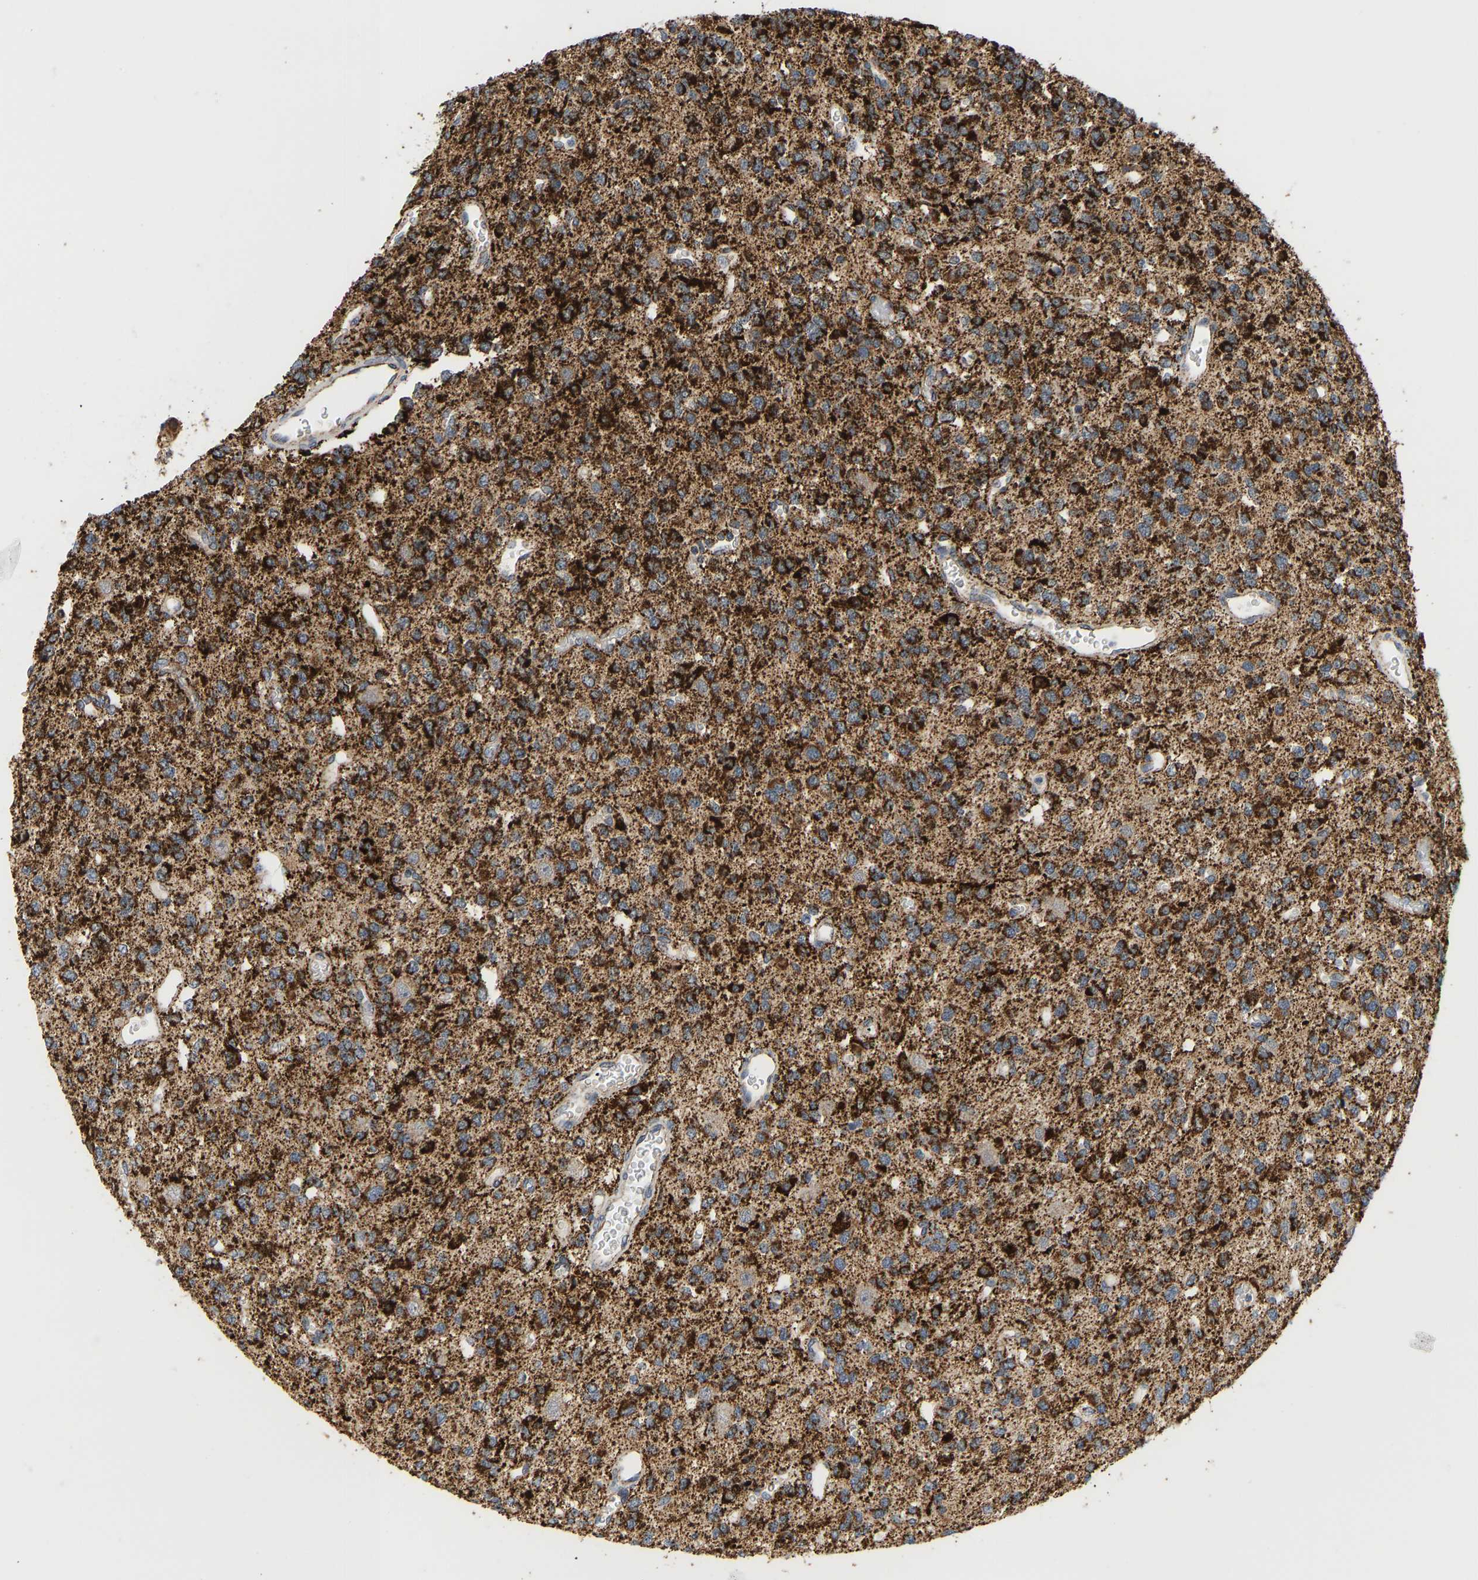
{"staining": {"intensity": "strong", "quantity": ">75%", "location": "cytoplasmic/membranous"}, "tissue": "glioma", "cell_type": "Tumor cells", "image_type": "cancer", "snomed": [{"axis": "morphology", "description": "Glioma, malignant, Low grade"}, {"axis": "topography", "description": "Brain"}], "caption": "Tumor cells show strong cytoplasmic/membranous staining in approximately >75% of cells in malignant glioma (low-grade). (DAB = brown stain, brightfield microscopy at high magnification).", "gene": "GPSM2", "patient": {"sex": "male", "age": 38}}